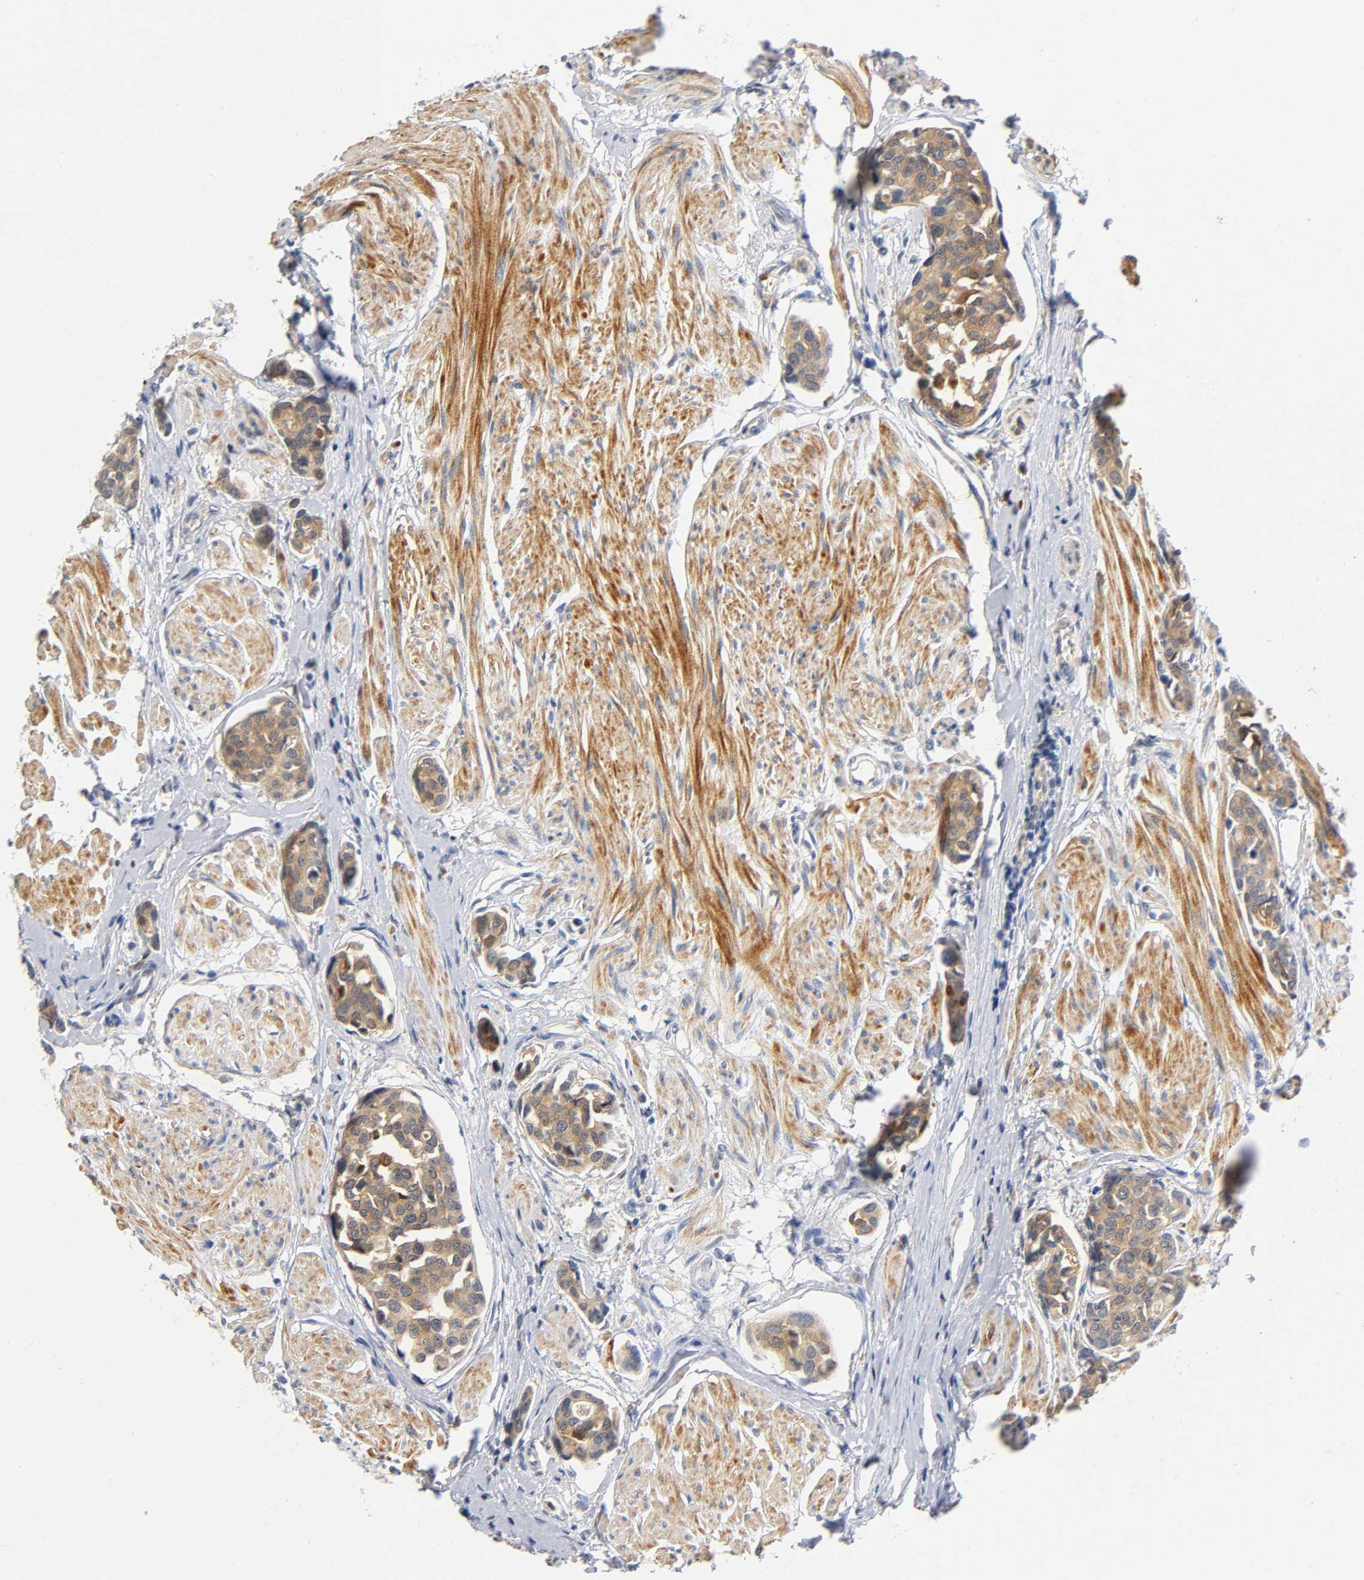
{"staining": {"intensity": "moderate", "quantity": ">75%", "location": "cytoplasmic/membranous"}, "tissue": "urothelial cancer", "cell_type": "Tumor cells", "image_type": "cancer", "snomed": [{"axis": "morphology", "description": "Urothelial carcinoma, High grade"}, {"axis": "topography", "description": "Urinary bladder"}], "caption": "Approximately >75% of tumor cells in human urothelial carcinoma (high-grade) demonstrate moderate cytoplasmic/membranous protein expression as visualized by brown immunohistochemical staining.", "gene": "TNC", "patient": {"sex": "male", "age": 78}}